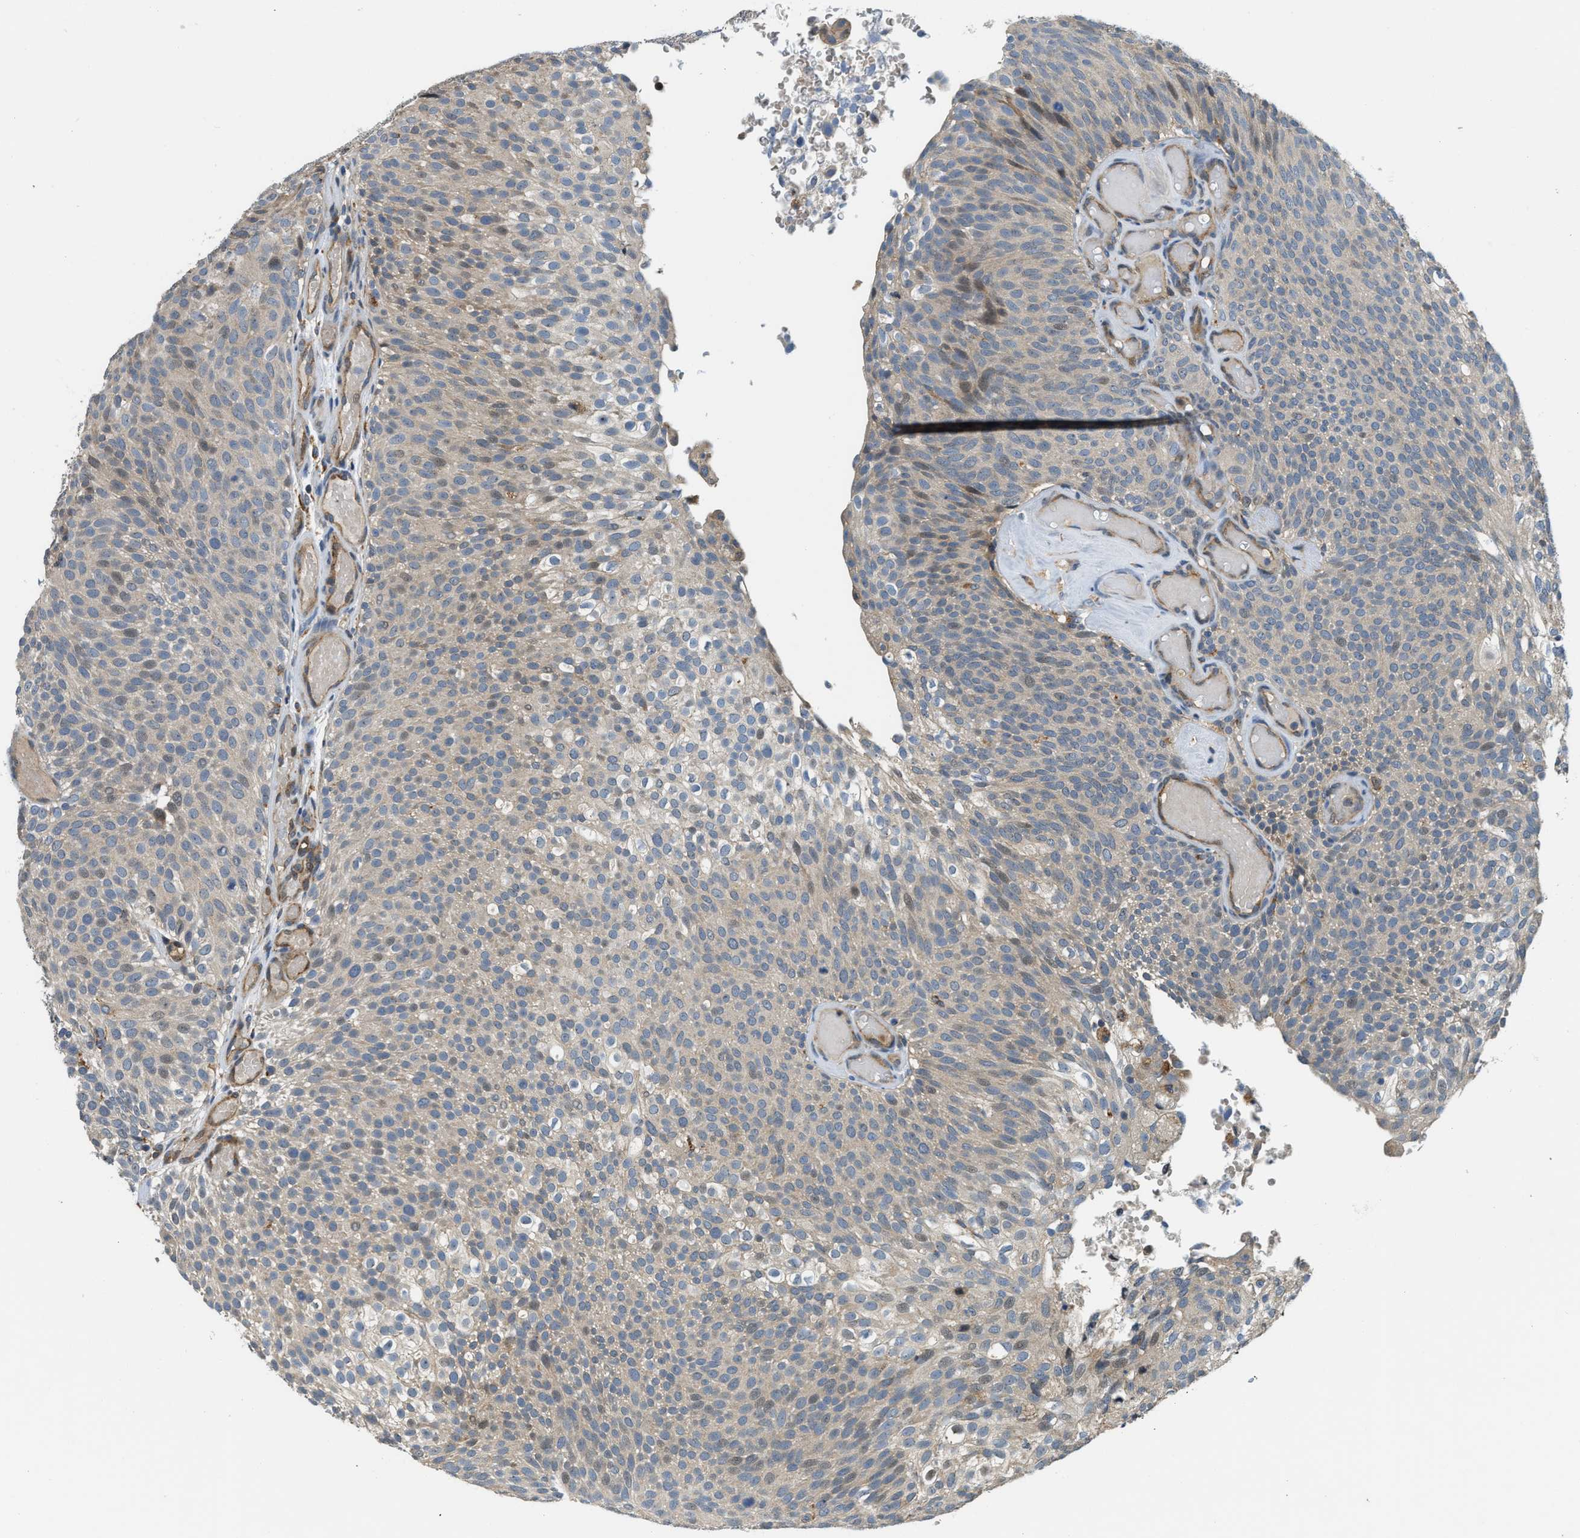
{"staining": {"intensity": "moderate", "quantity": "<25%", "location": "cytoplasmic/membranous"}, "tissue": "urothelial cancer", "cell_type": "Tumor cells", "image_type": "cancer", "snomed": [{"axis": "morphology", "description": "Urothelial carcinoma, Low grade"}, {"axis": "topography", "description": "Urinary bladder"}], "caption": "The immunohistochemical stain highlights moderate cytoplasmic/membranous positivity in tumor cells of urothelial cancer tissue. (IHC, brightfield microscopy, high magnification).", "gene": "STARD3NL", "patient": {"sex": "male", "age": 78}}